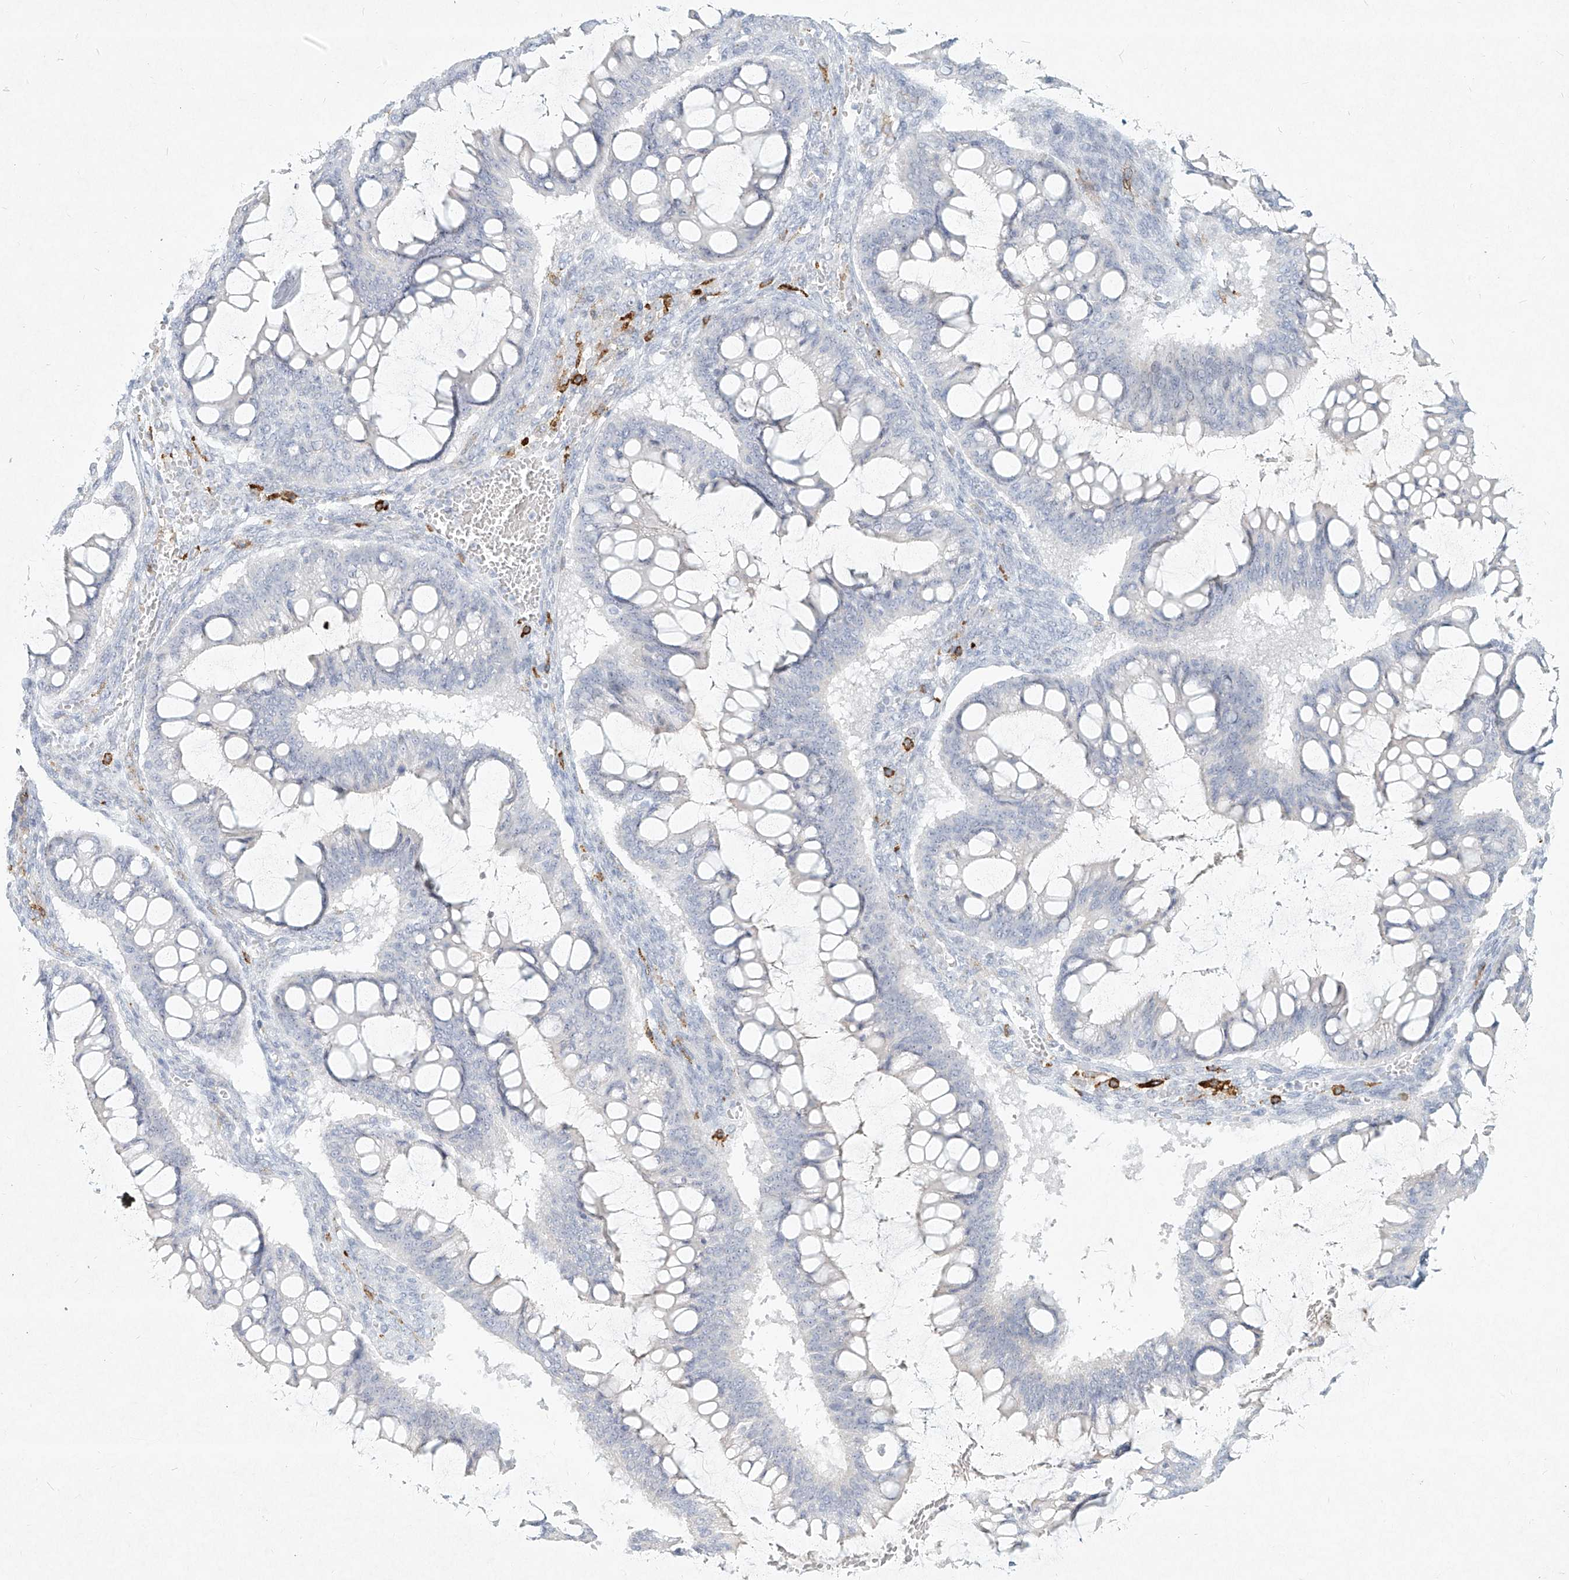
{"staining": {"intensity": "negative", "quantity": "none", "location": "none"}, "tissue": "ovarian cancer", "cell_type": "Tumor cells", "image_type": "cancer", "snomed": [{"axis": "morphology", "description": "Cystadenocarcinoma, mucinous, NOS"}, {"axis": "topography", "description": "Ovary"}], "caption": "Photomicrograph shows no significant protein expression in tumor cells of ovarian mucinous cystadenocarcinoma.", "gene": "CD209", "patient": {"sex": "female", "age": 73}}